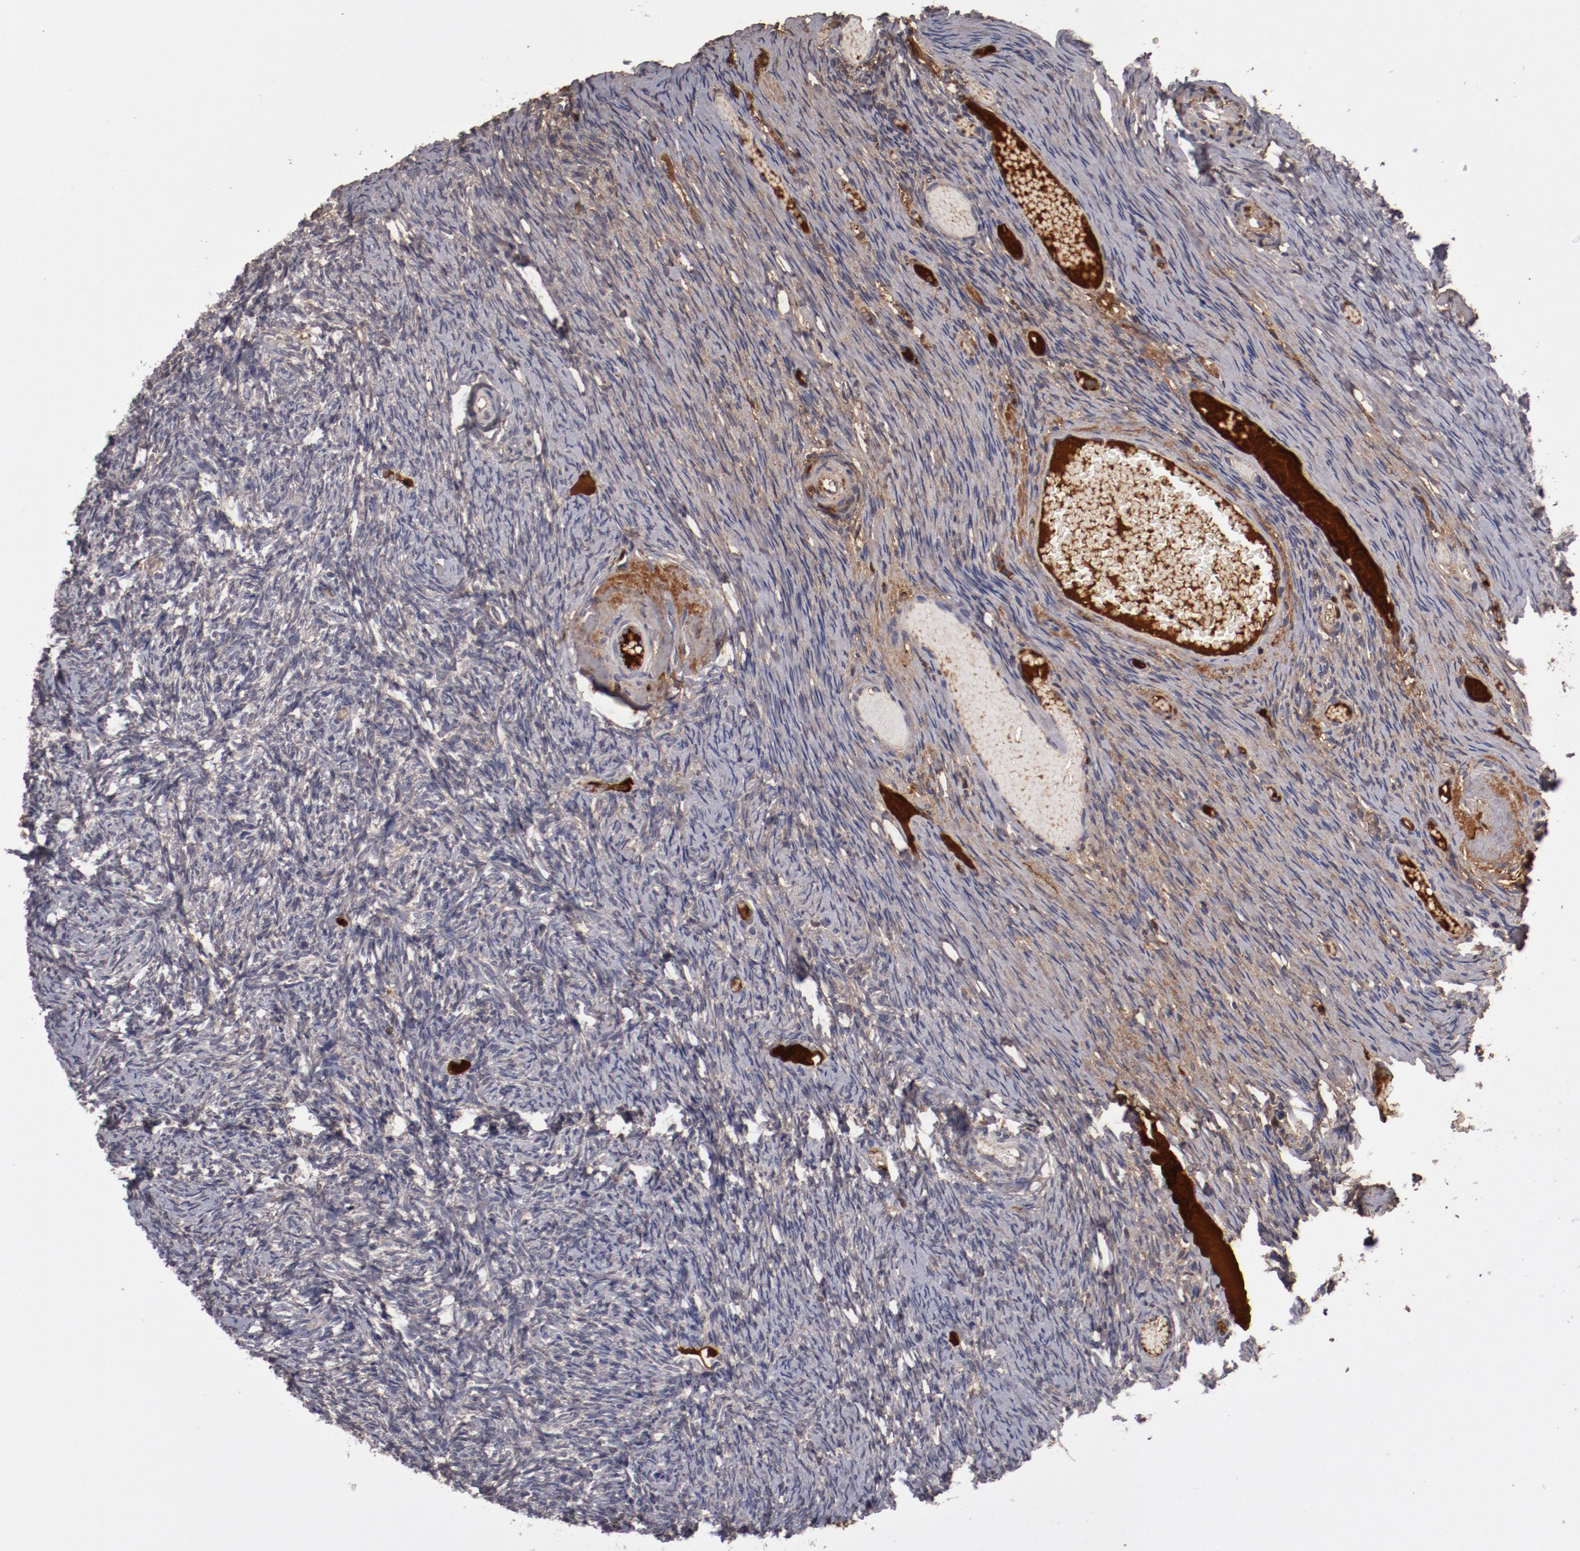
{"staining": {"intensity": "moderate", "quantity": "25%-75%", "location": "cytoplasmic/membranous"}, "tissue": "ovary", "cell_type": "Follicle cells", "image_type": "normal", "snomed": [{"axis": "morphology", "description": "Normal tissue, NOS"}, {"axis": "topography", "description": "Ovary"}], "caption": "Immunohistochemical staining of normal human ovary shows moderate cytoplasmic/membranous protein expression in about 25%-75% of follicle cells. Using DAB (brown) and hematoxylin (blue) stains, captured at high magnification using brightfield microscopy.", "gene": "CP", "patient": {"sex": "female", "age": 60}}